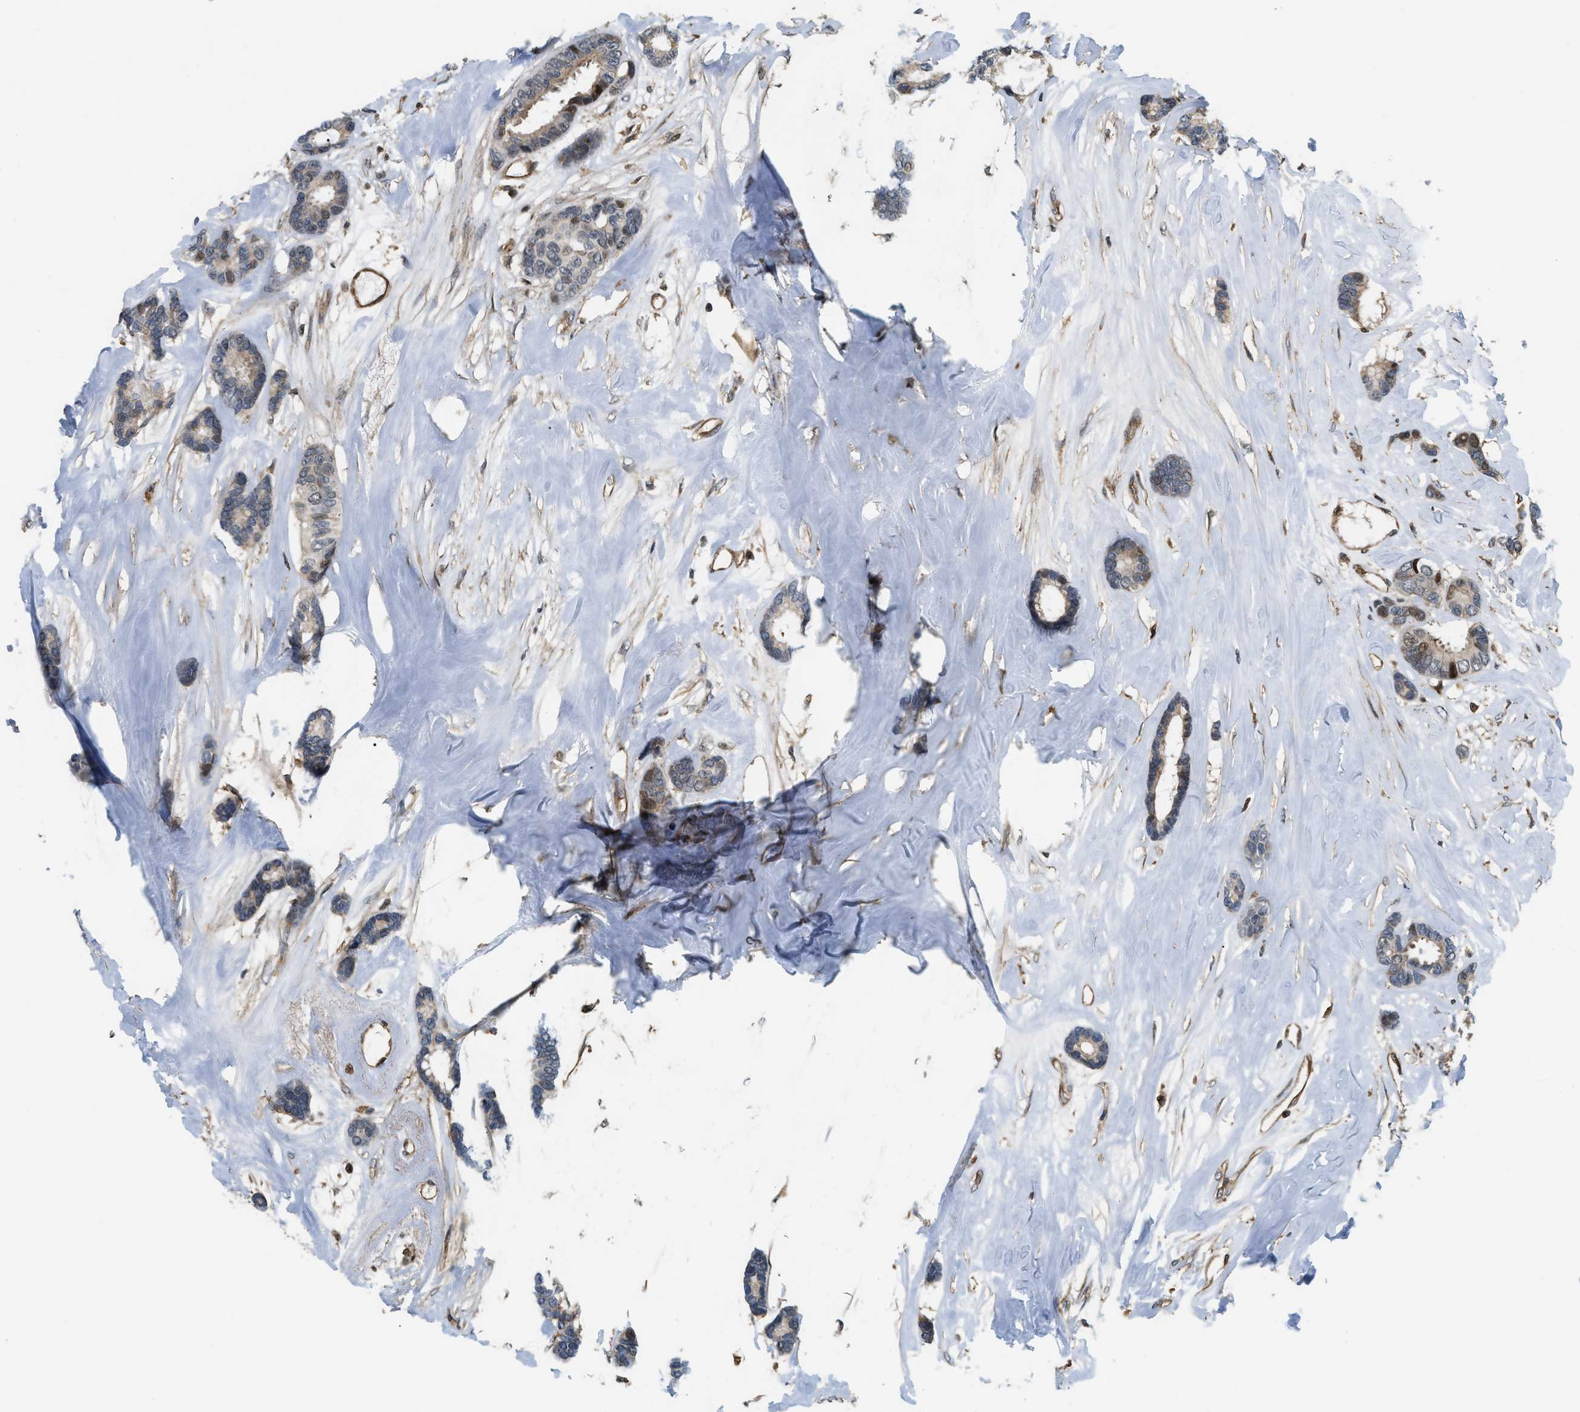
{"staining": {"intensity": "moderate", "quantity": "<25%", "location": "nuclear"}, "tissue": "breast cancer", "cell_type": "Tumor cells", "image_type": "cancer", "snomed": [{"axis": "morphology", "description": "Duct carcinoma"}, {"axis": "topography", "description": "Breast"}], "caption": "High-magnification brightfield microscopy of intraductal carcinoma (breast) stained with DAB (brown) and counterstained with hematoxylin (blue). tumor cells exhibit moderate nuclear positivity is seen in about<25% of cells.", "gene": "LTA4H", "patient": {"sex": "female", "age": 87}}